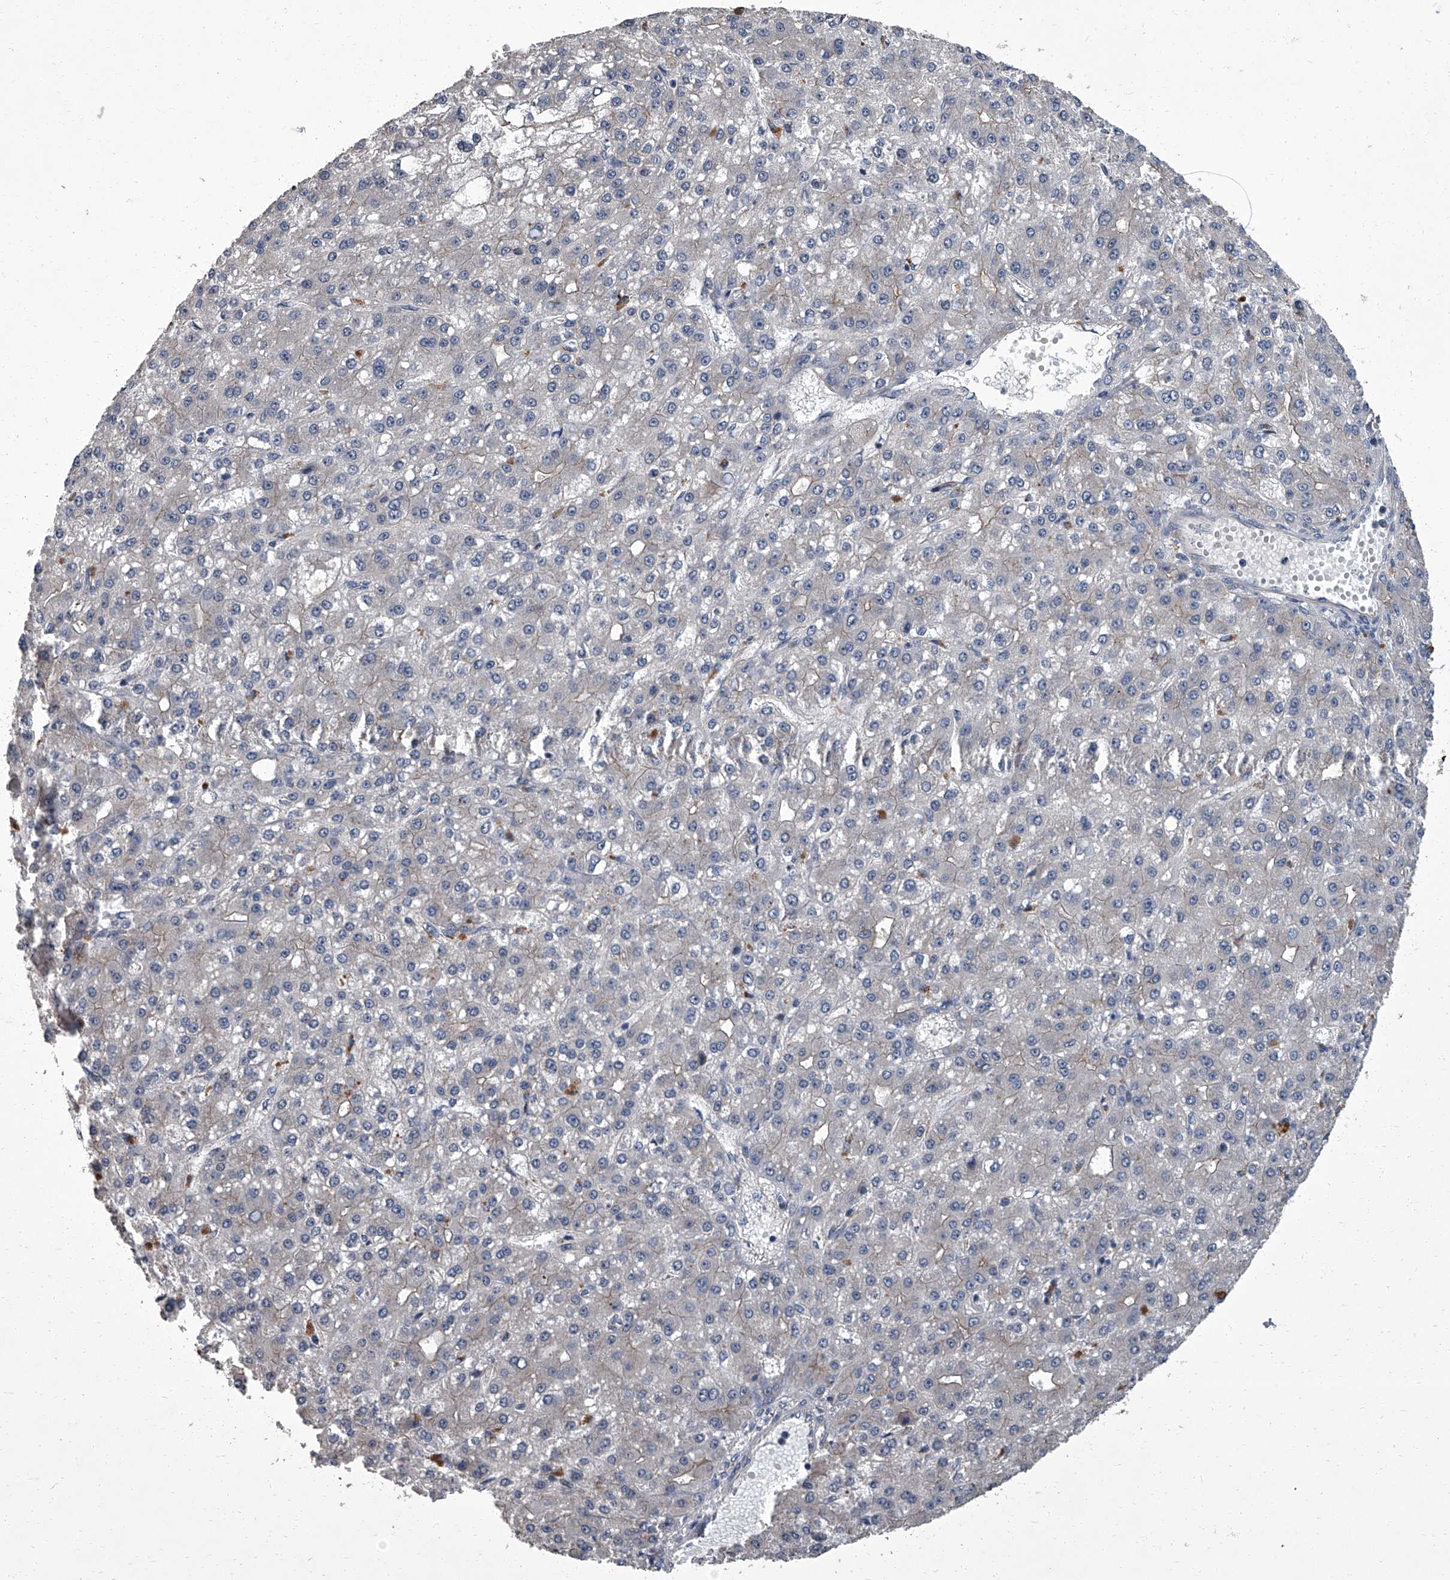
{"staining": {"intensity": "negative", "quantity": "none", "location": "none"}, "tissue": "liver cancer", "cell_type": "Tumor cells", "image_type": "cancer", "snomed": [{"axis": "morphology", "description": "Carcinoma, Hepatocellular, NOS"}, {"axis": "topography", "description": "Liver"}], "caption": "Immunohistochemistry photomicrograph of neoplastic tissue: human hepatocellular carcinoma (liver) stained with DAB (3,3'-diaminobenzidine) displays no significant protein expression in tumor cells.", "gene": "SIRT4", "patient": {"sex": "male", "age": 67}}